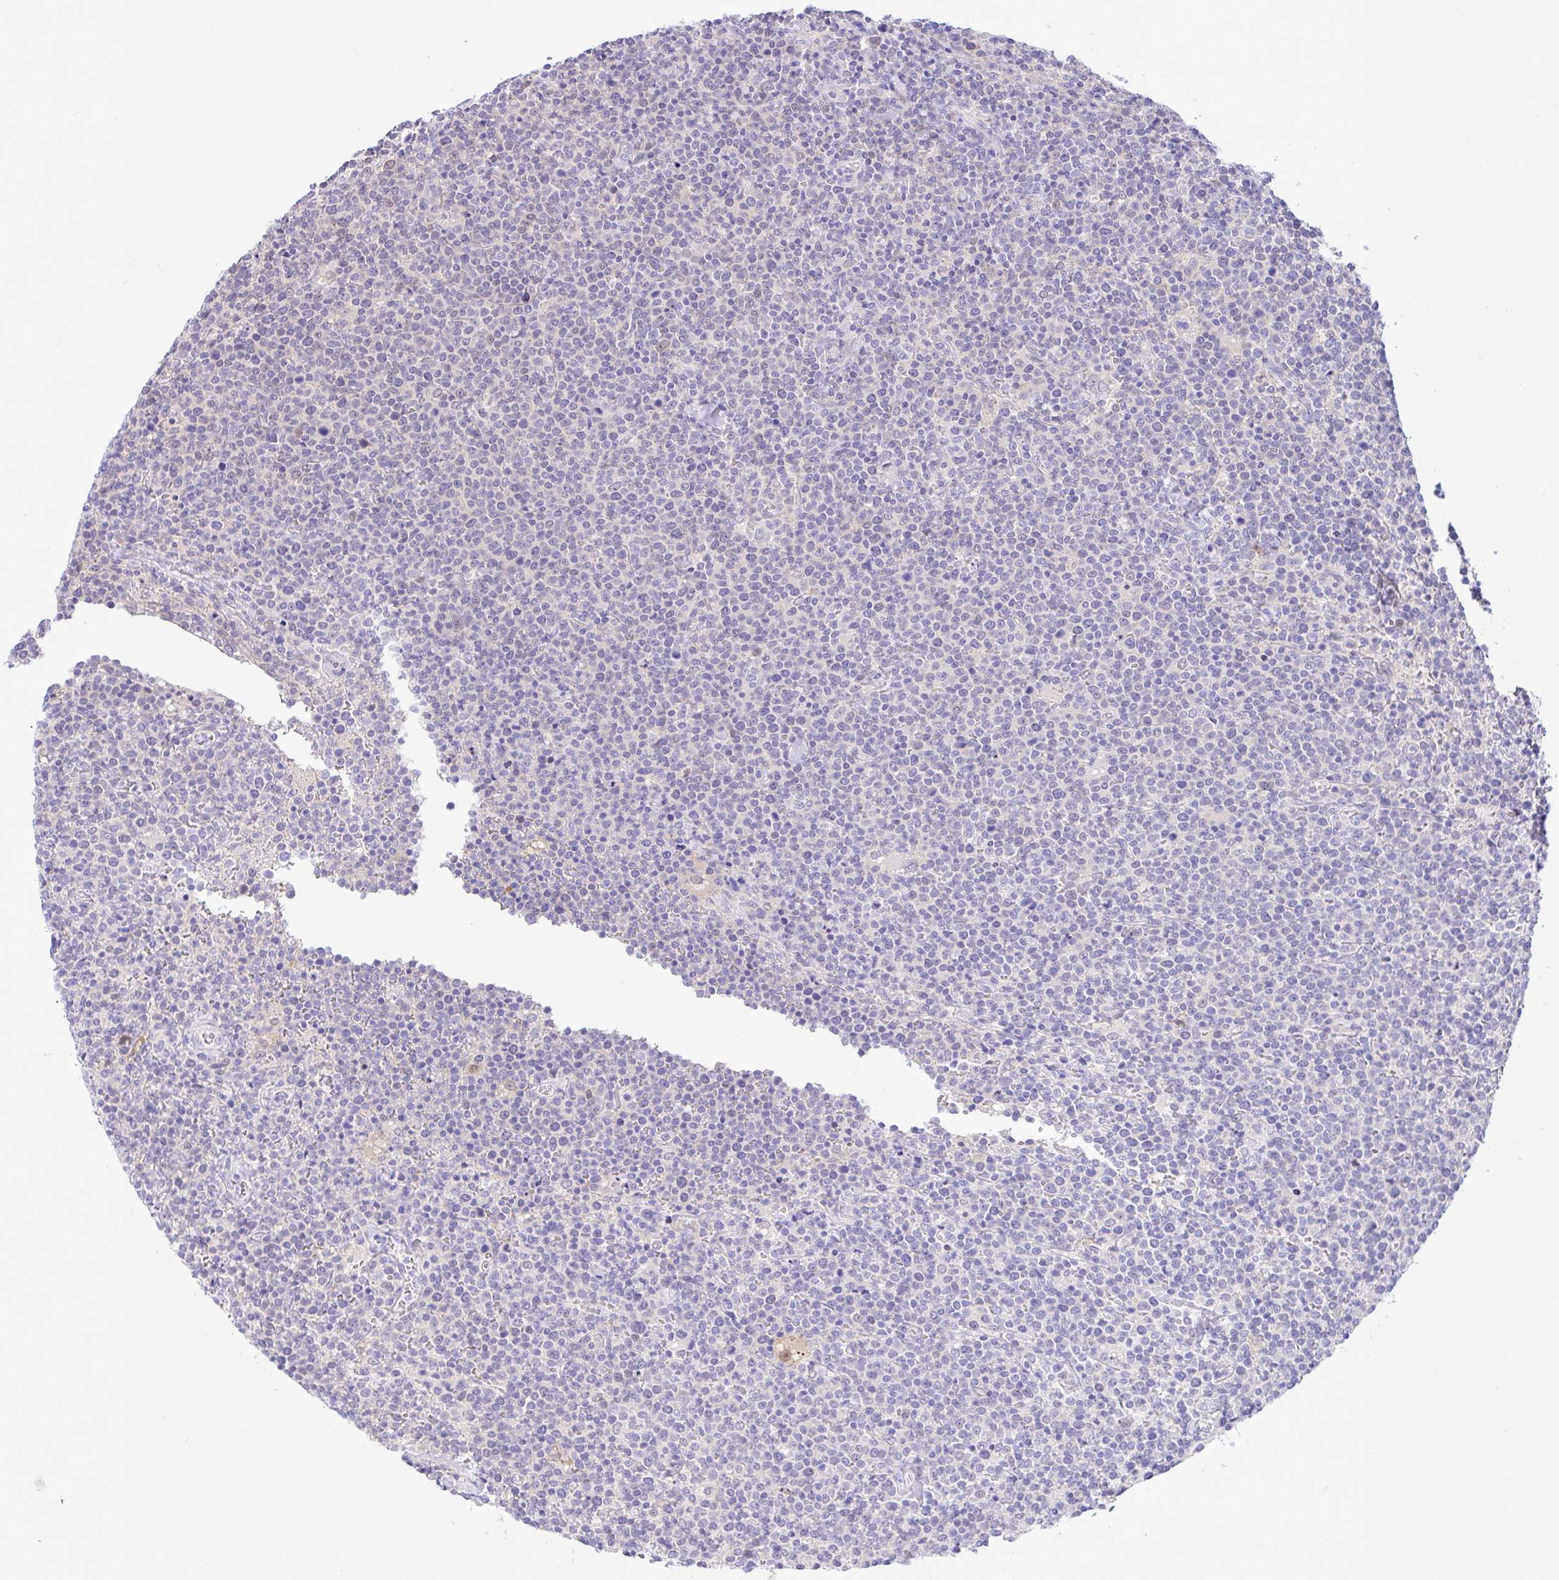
{"staining": {"intensity": "negative", "quantity": "none", "location": "none"}, "tissue": "lymphoma", "cell_type": "Tumor cells", "image_type": "cancer", "snomed": [{"axis": "morphology", "description": "Malignant lymphoma, non-Hodgkin's type, High grade"}, {"axis": "topography", "description": "Lymph node"}], "caption": "High-grade malignant lymphoma, non-Hodgkin's type was stained to show a protein in brown. There is no significant positivity in tumor cells. Nuclei are stained in blue.", "gene": "ZNF485", "patient": {"sex": "male", "age": 61}}